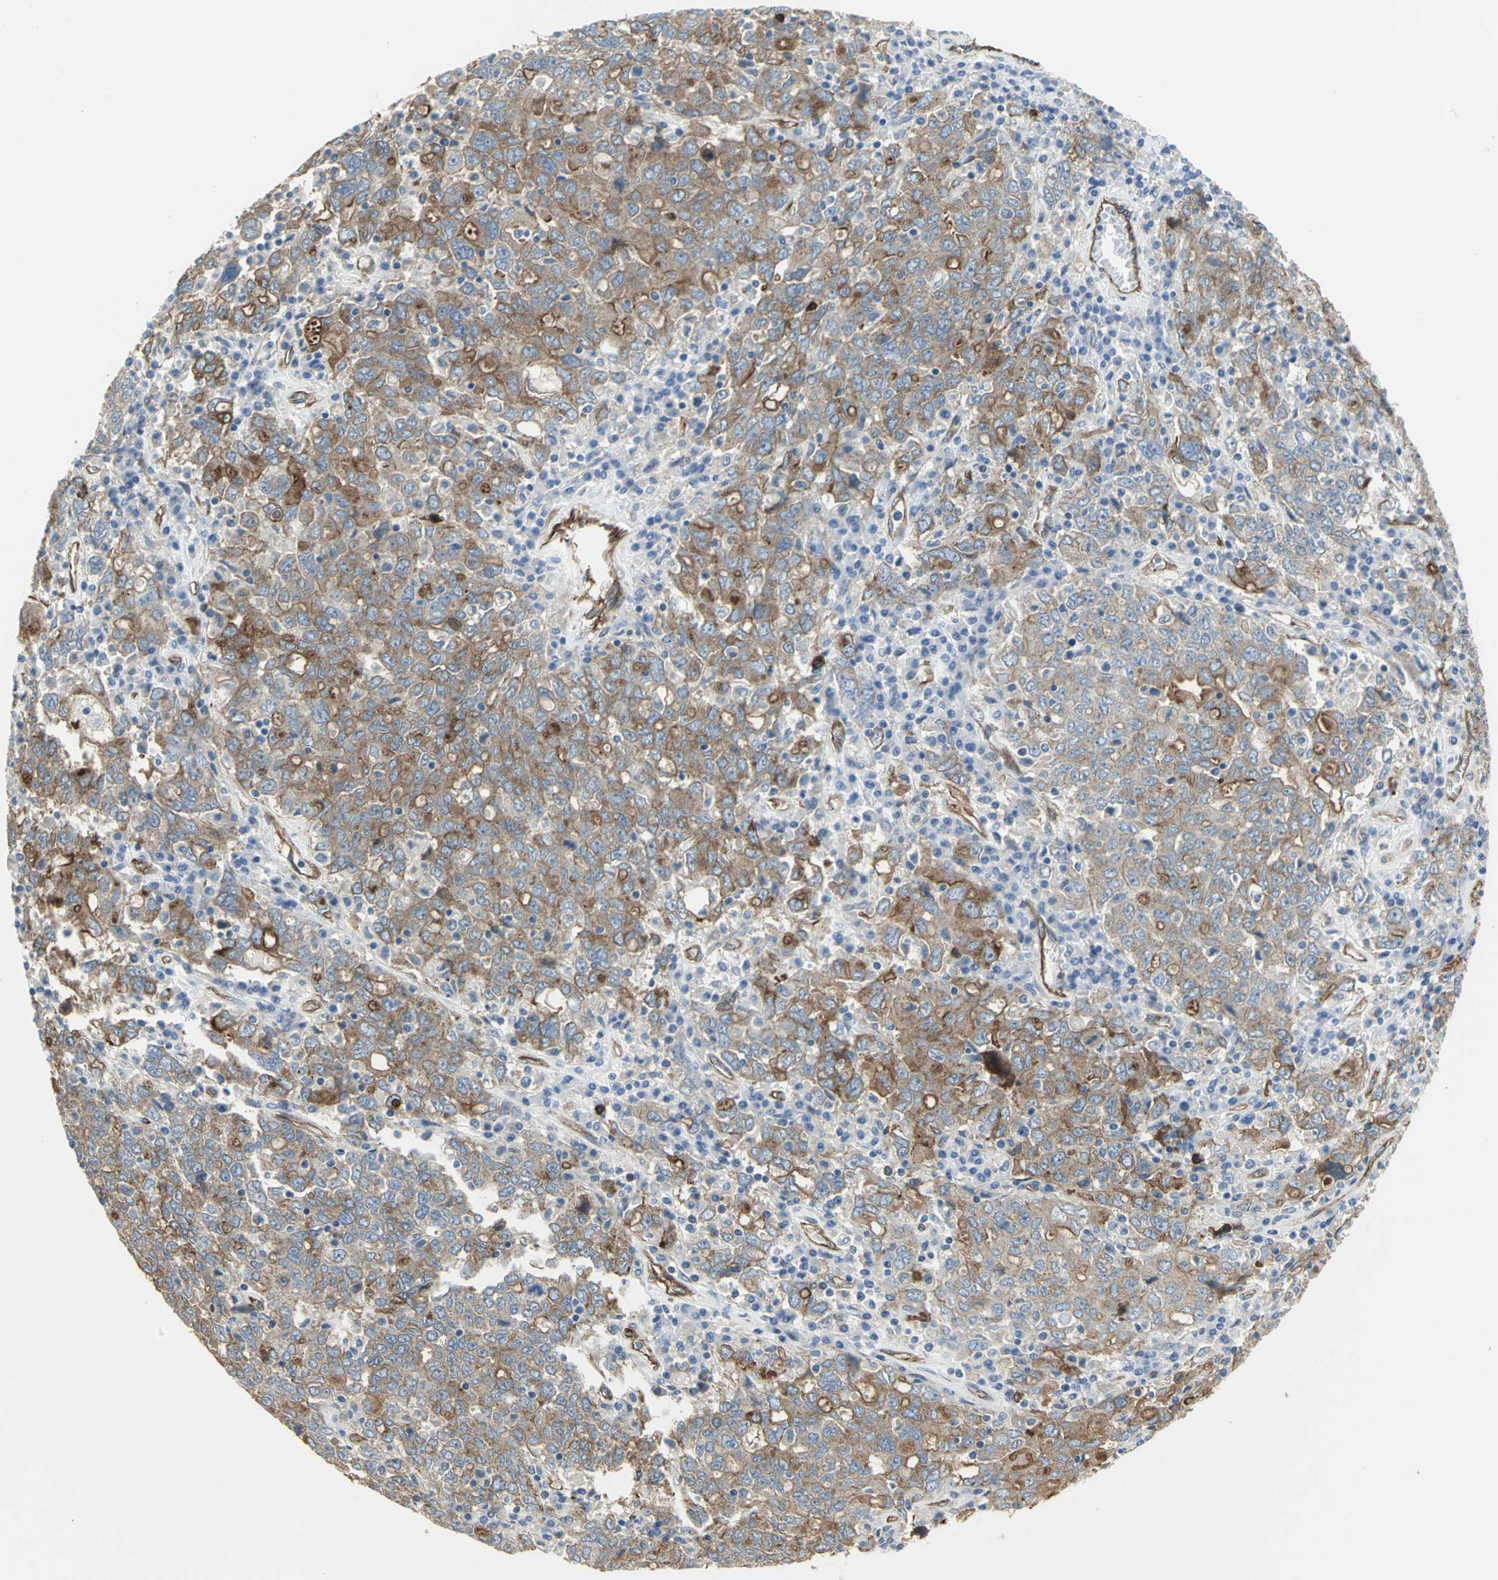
{"staining": {"intensity": "moderate", "quantity": ">75%", "location": "cytoplasmic/membranous"}, "tissue": "ovarian cancer", "cell_type": "Tumor cells", "image_type": "cancer", "snomed": [{"axis": "morphology", "description": "Carcinoma, endometroid"}, {"axis": "topography", "description": "Ovary"}], "caption": "Protein staining of ovarian cancer (endometroid carcinoma) tissue displays moderate cytoplasmic/membranous expression in approximately >75% of tumor cells.", "gene": "FLNB", "patient": {"sex": "female", "age": 62}}